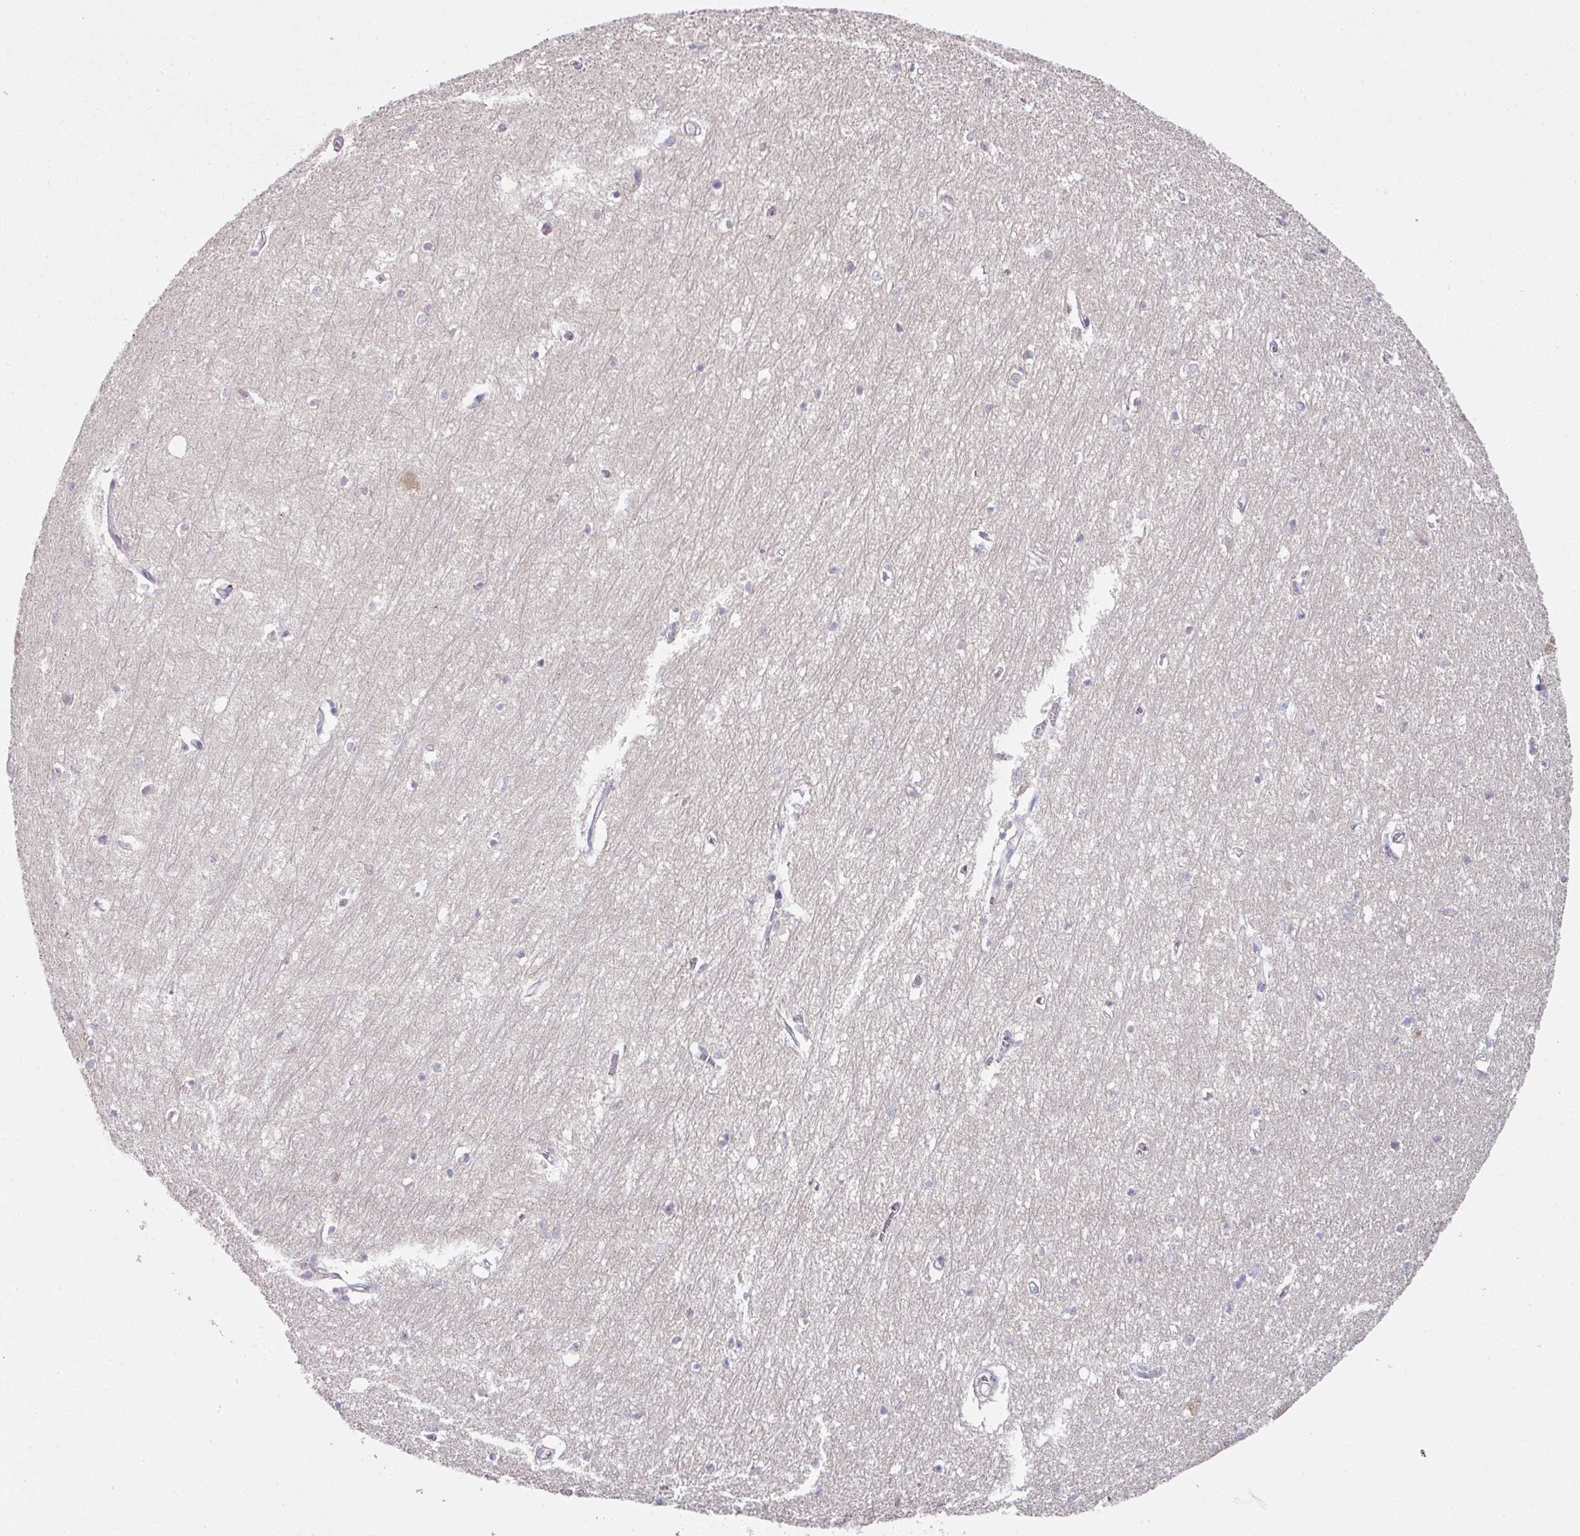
{"staining": {"intensity": "negative", "quantity": "none", "location": "none"}, "tissue": "hippocampus", "cell_type": "Glial cells", "image_type": "normal", "snomed": [{"axis": "morphology", "description": "Normal tissue, NOS"}, {"axis": "topography", "description": "Hippocampus"}], "caption": "High power microscopy micrograph of an immunohistochemistry (IHC) photomicrograph of unremarkable hippocampus, revealing no significant staining in glial cells.", "gene": "WSB2", "patient": {"sex": "female", "age": 64}}